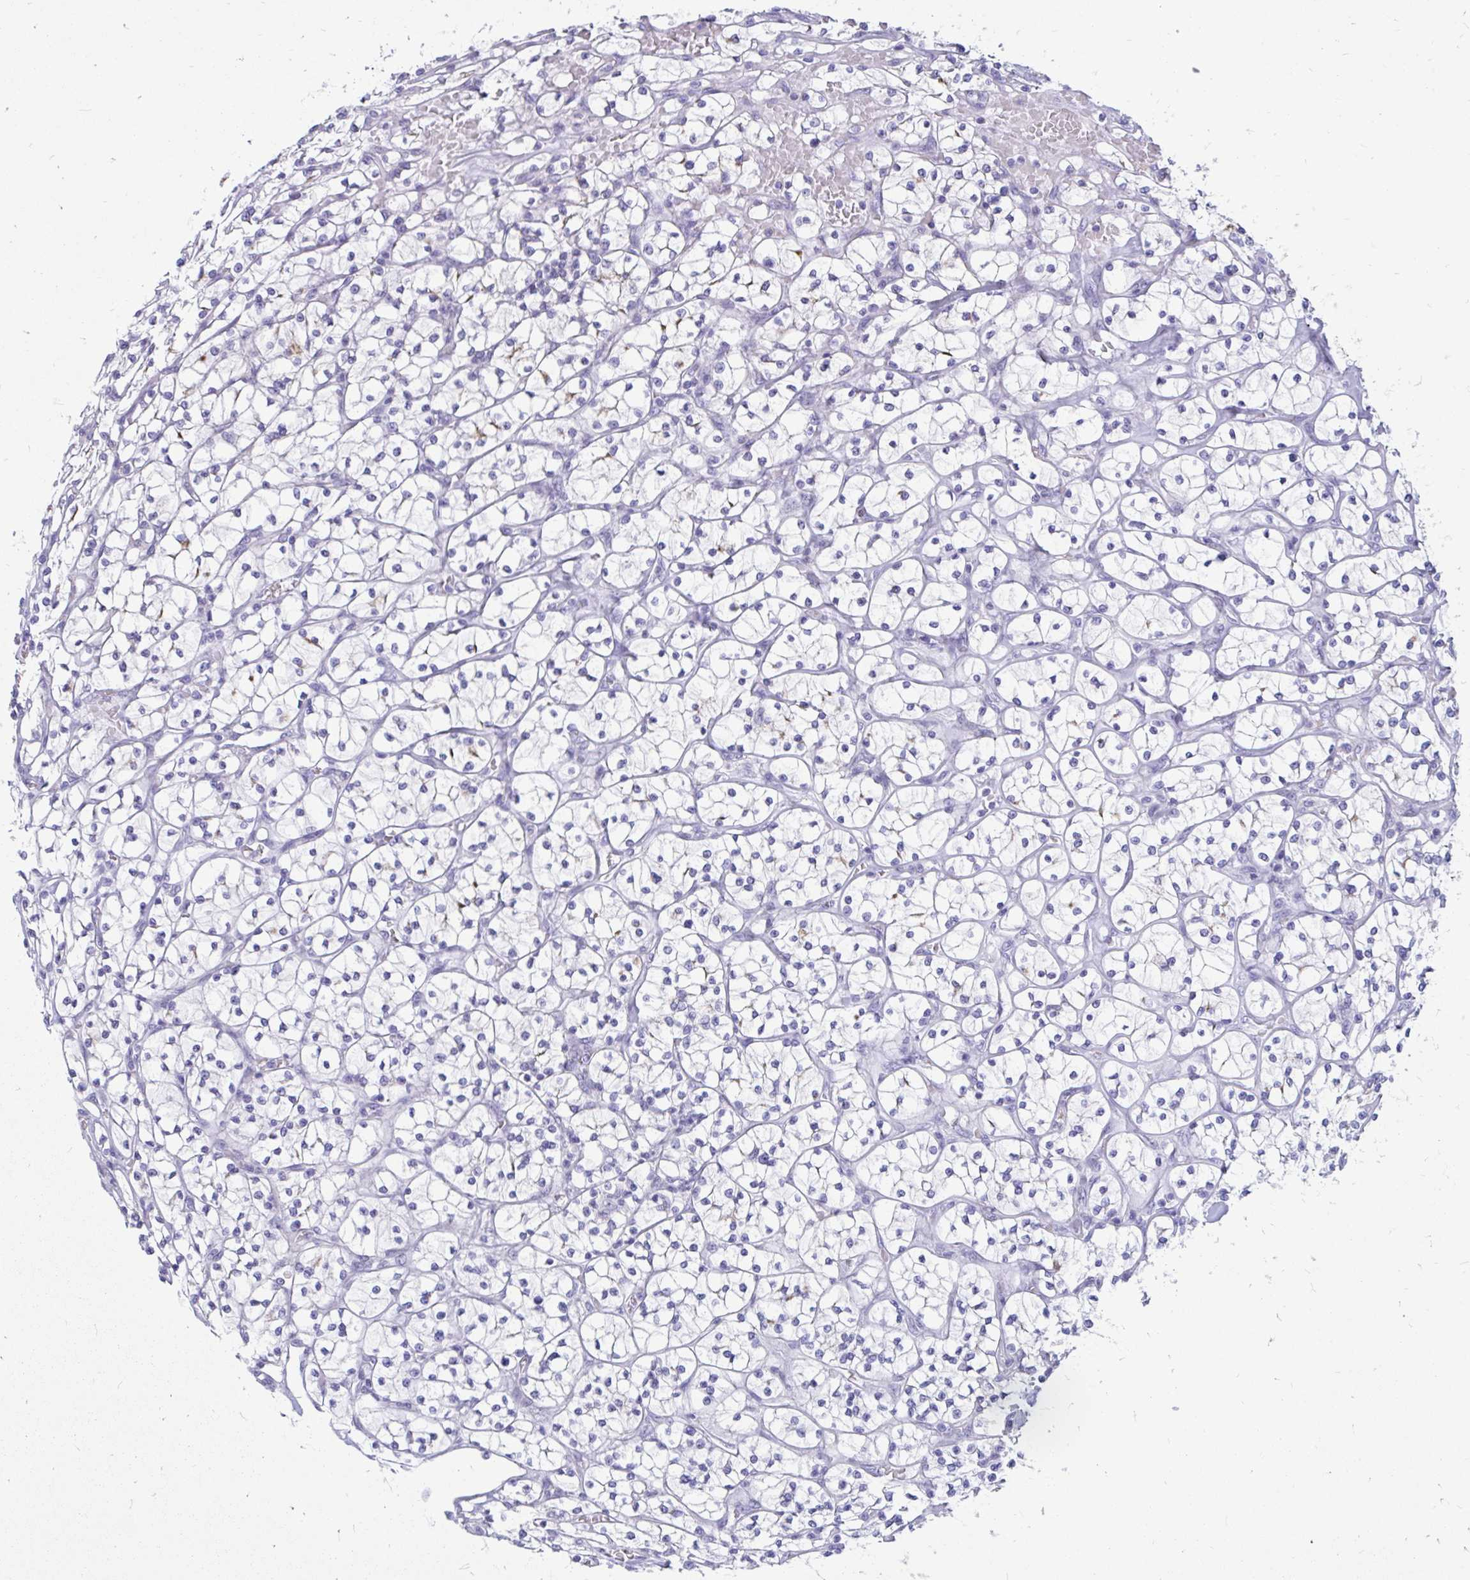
{"staining": {"intensity": "negative", "quantity": "none", "location": "none"}, "tissue": "renal cancer", "cell_type": "Tumor cells", "image_type": "cancer", "snomed": [{"axis": "morphology", "description": "Adenocarcinoma, NOS"}, {"axis": "topography", "description": "Kidney"}], "caption": "This is a histopathology image of IHC staining of renal cancer, which shows no positivity in tumor cells.", "gene": "IGSF5", "patient": {"sex": "female", "age": 64}}